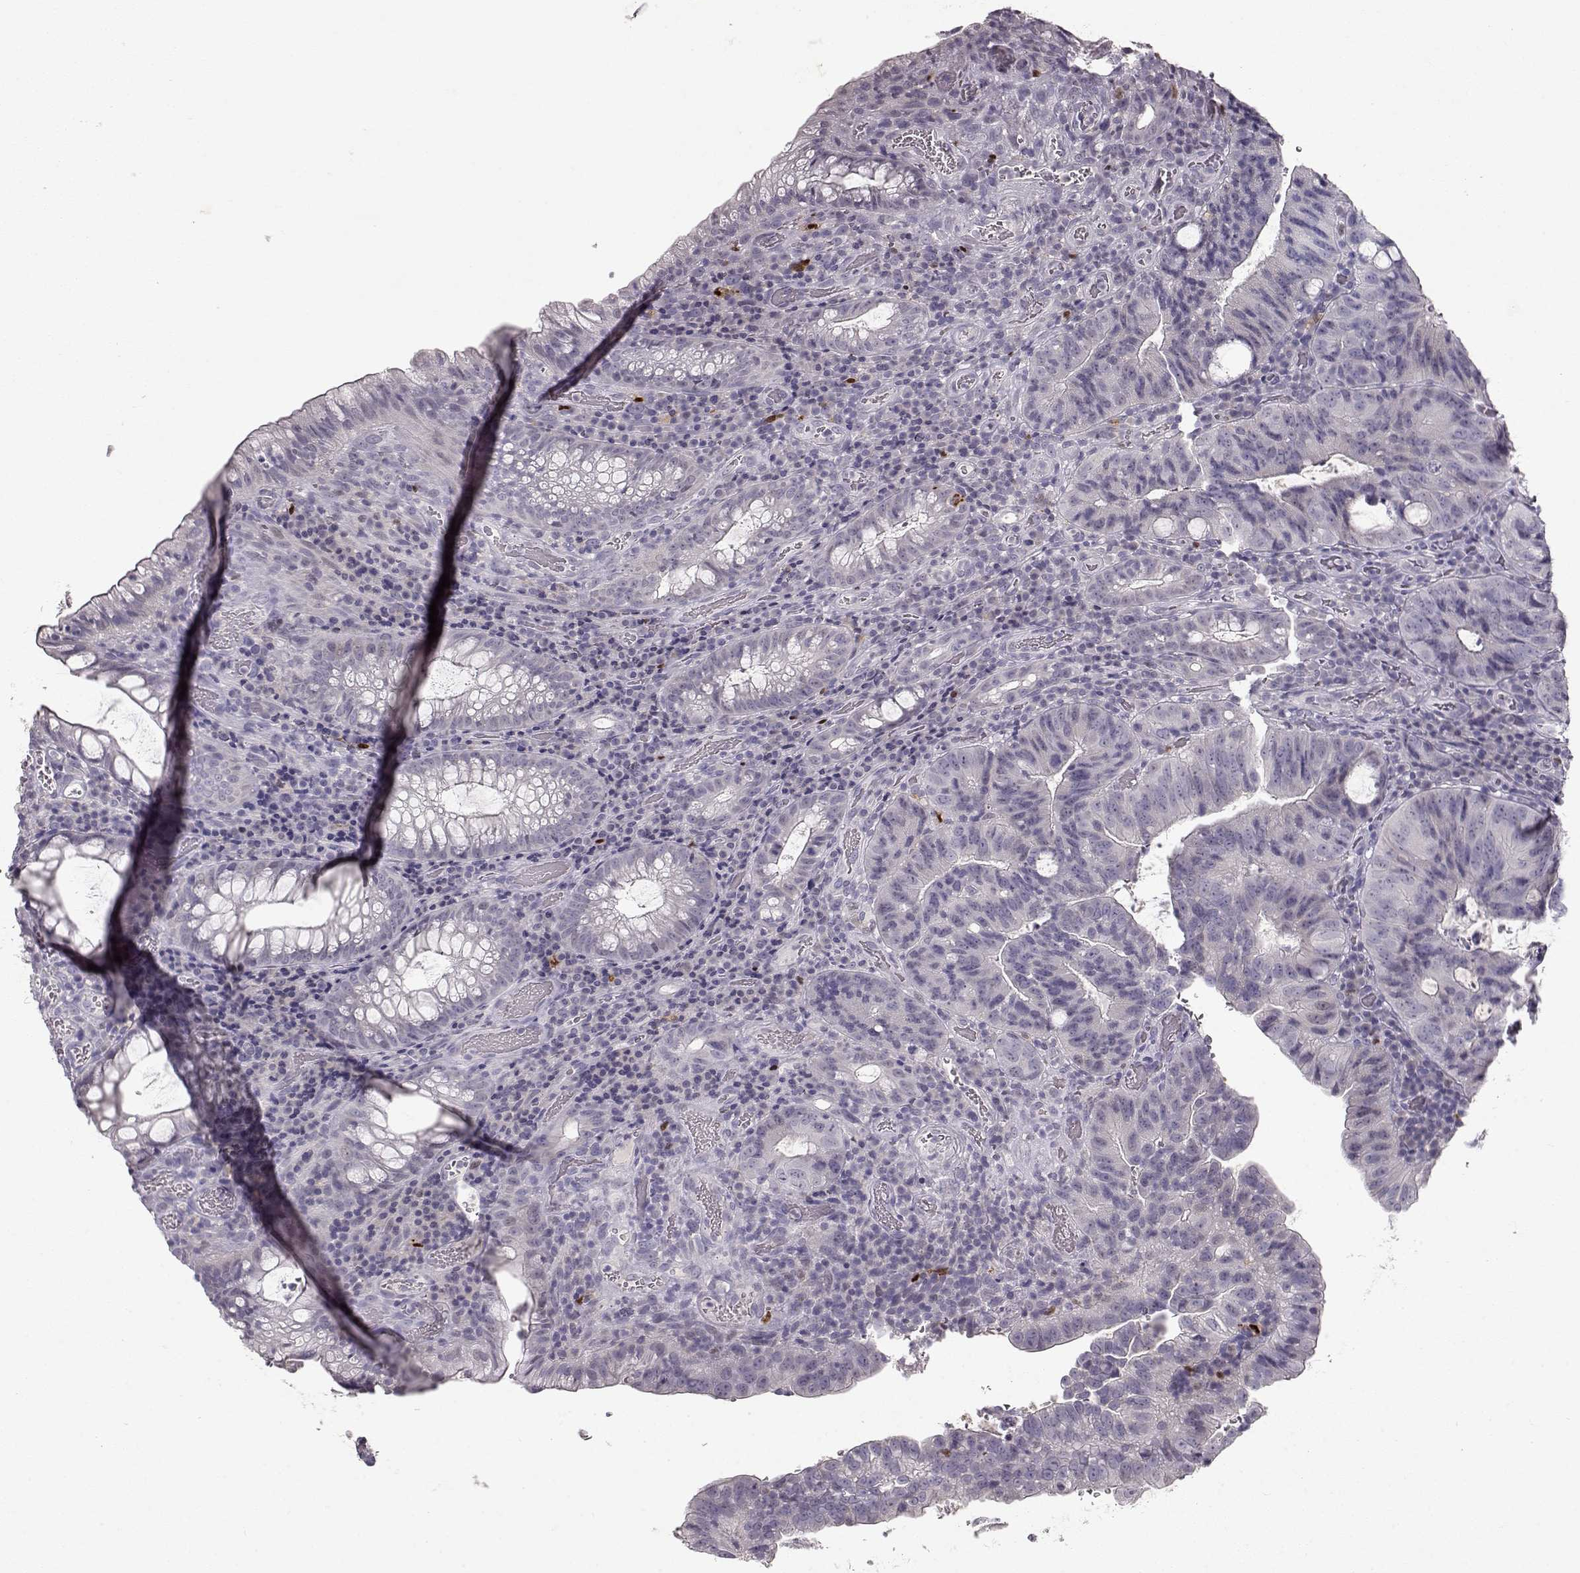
{"staining": {"intensity": "negative", "quantity": "none", "location": "none"}, "tissue": "colorectal cancer", "cell_type": "Tumor cells", "image_type": "cancer", "snomed": [{"axis": "morphology", "description": "Adenocarcinoma, NOS"}, {"axis": "topography", "description": "Colon"}], "caption": "Immunohistochemistry photomicrograph of neoplastic tissue: colorectal cancer (adenocarcinoma) stained with DAB demonstrates no significant protein positivity in tumor cells.", "gene": "S100B", "patient": {"sex": "male", "age": 67}}